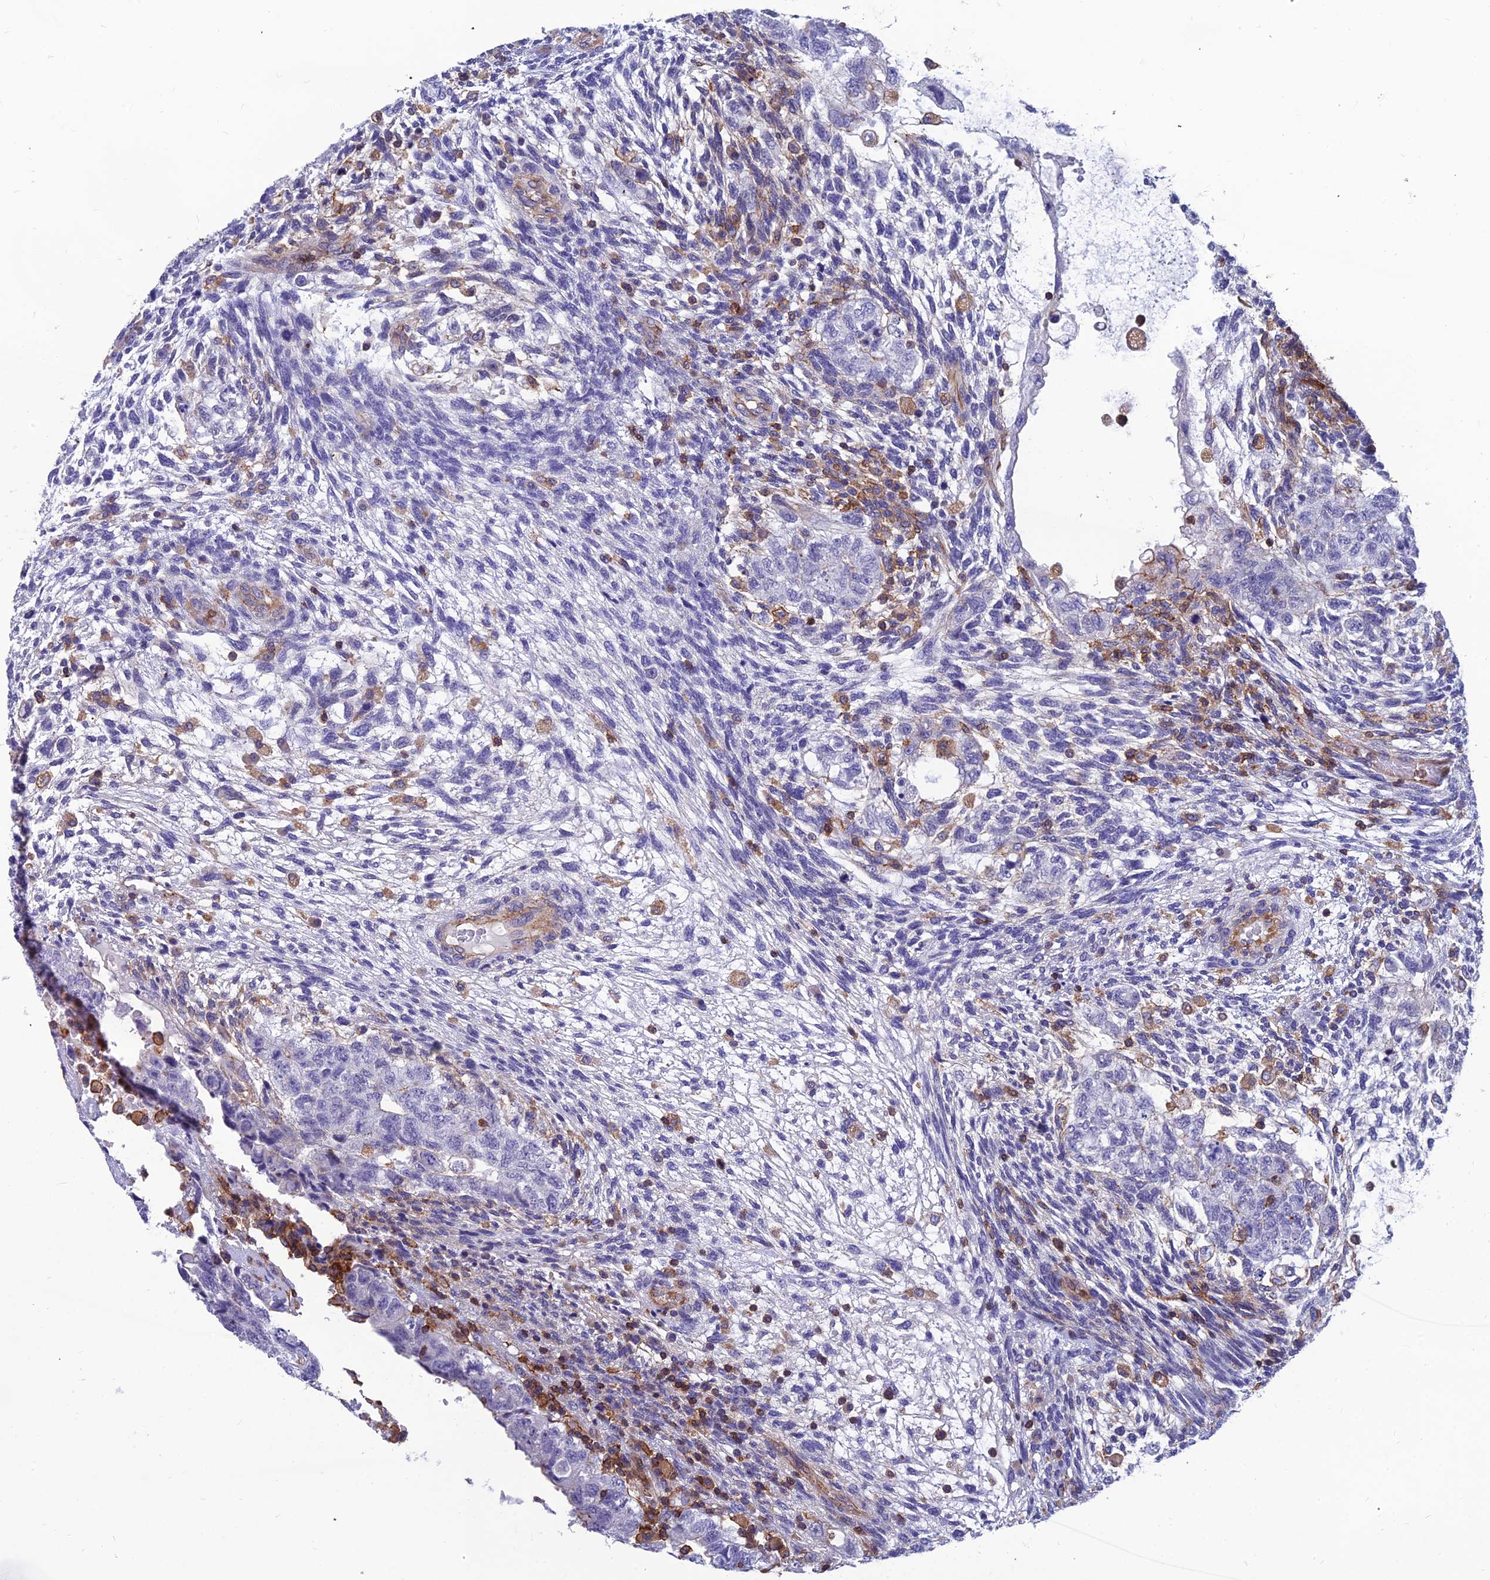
{"staining": {"intensity": "negative", "quantity": "none", "location": "none"}, "tissue": "testis cancer", "cell_type": "Tumor cells", "image_type": "cancer", "snomed": [{"axis": "morphology", "description": "Normal tissue, NOS"}, {"axis": "morphology", "description": "Carcinoma, Embryonal, NOS"}, {"axis": "topography", "description": "Testis"}], "caption": "A high-resolution photomicrograph shows immunohistochemistry (IHC) staining of testis cancer, which exhibits no significant staining in tumor cells.", "gene": "PPP1R18", "patient": {"sex": "male", "age": 36}}